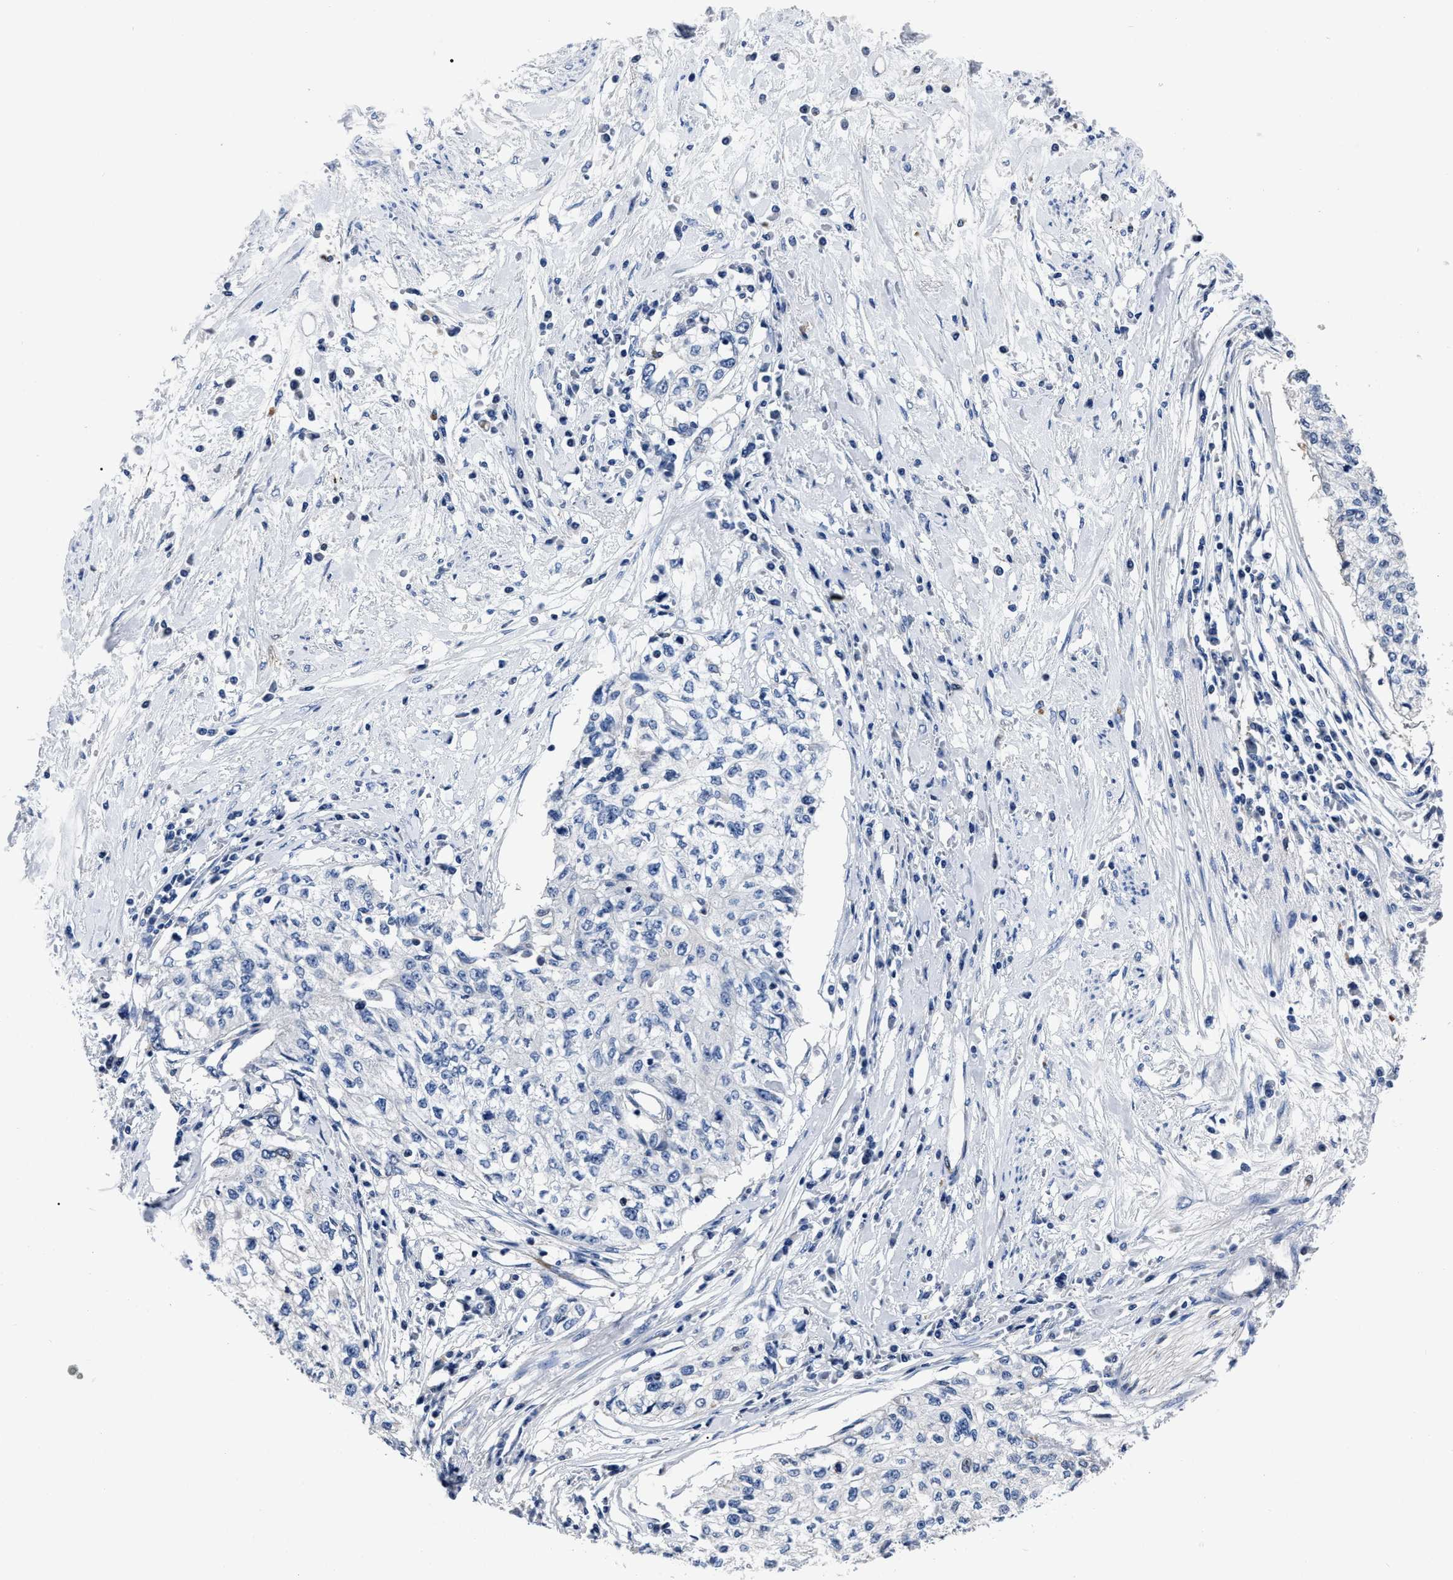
{"staining": {"intensity": "negative", "quantity": "none", "location": "none"}, "tissue": "cervical cancer", "cell_type": "Tumor cells", "image_type": "cancer", "snomed": [{"axis": "morphology", "description": "Squamous cell carcinoma, NOS"}, {"axis": "topography", "description": "Cervix"}], "caption": "The image shows no significant staining in tumor cells of squamous cell carcinoma (cervical).", "gene": "OR10G3", "patient": {"sex": "female", "age": 57}}